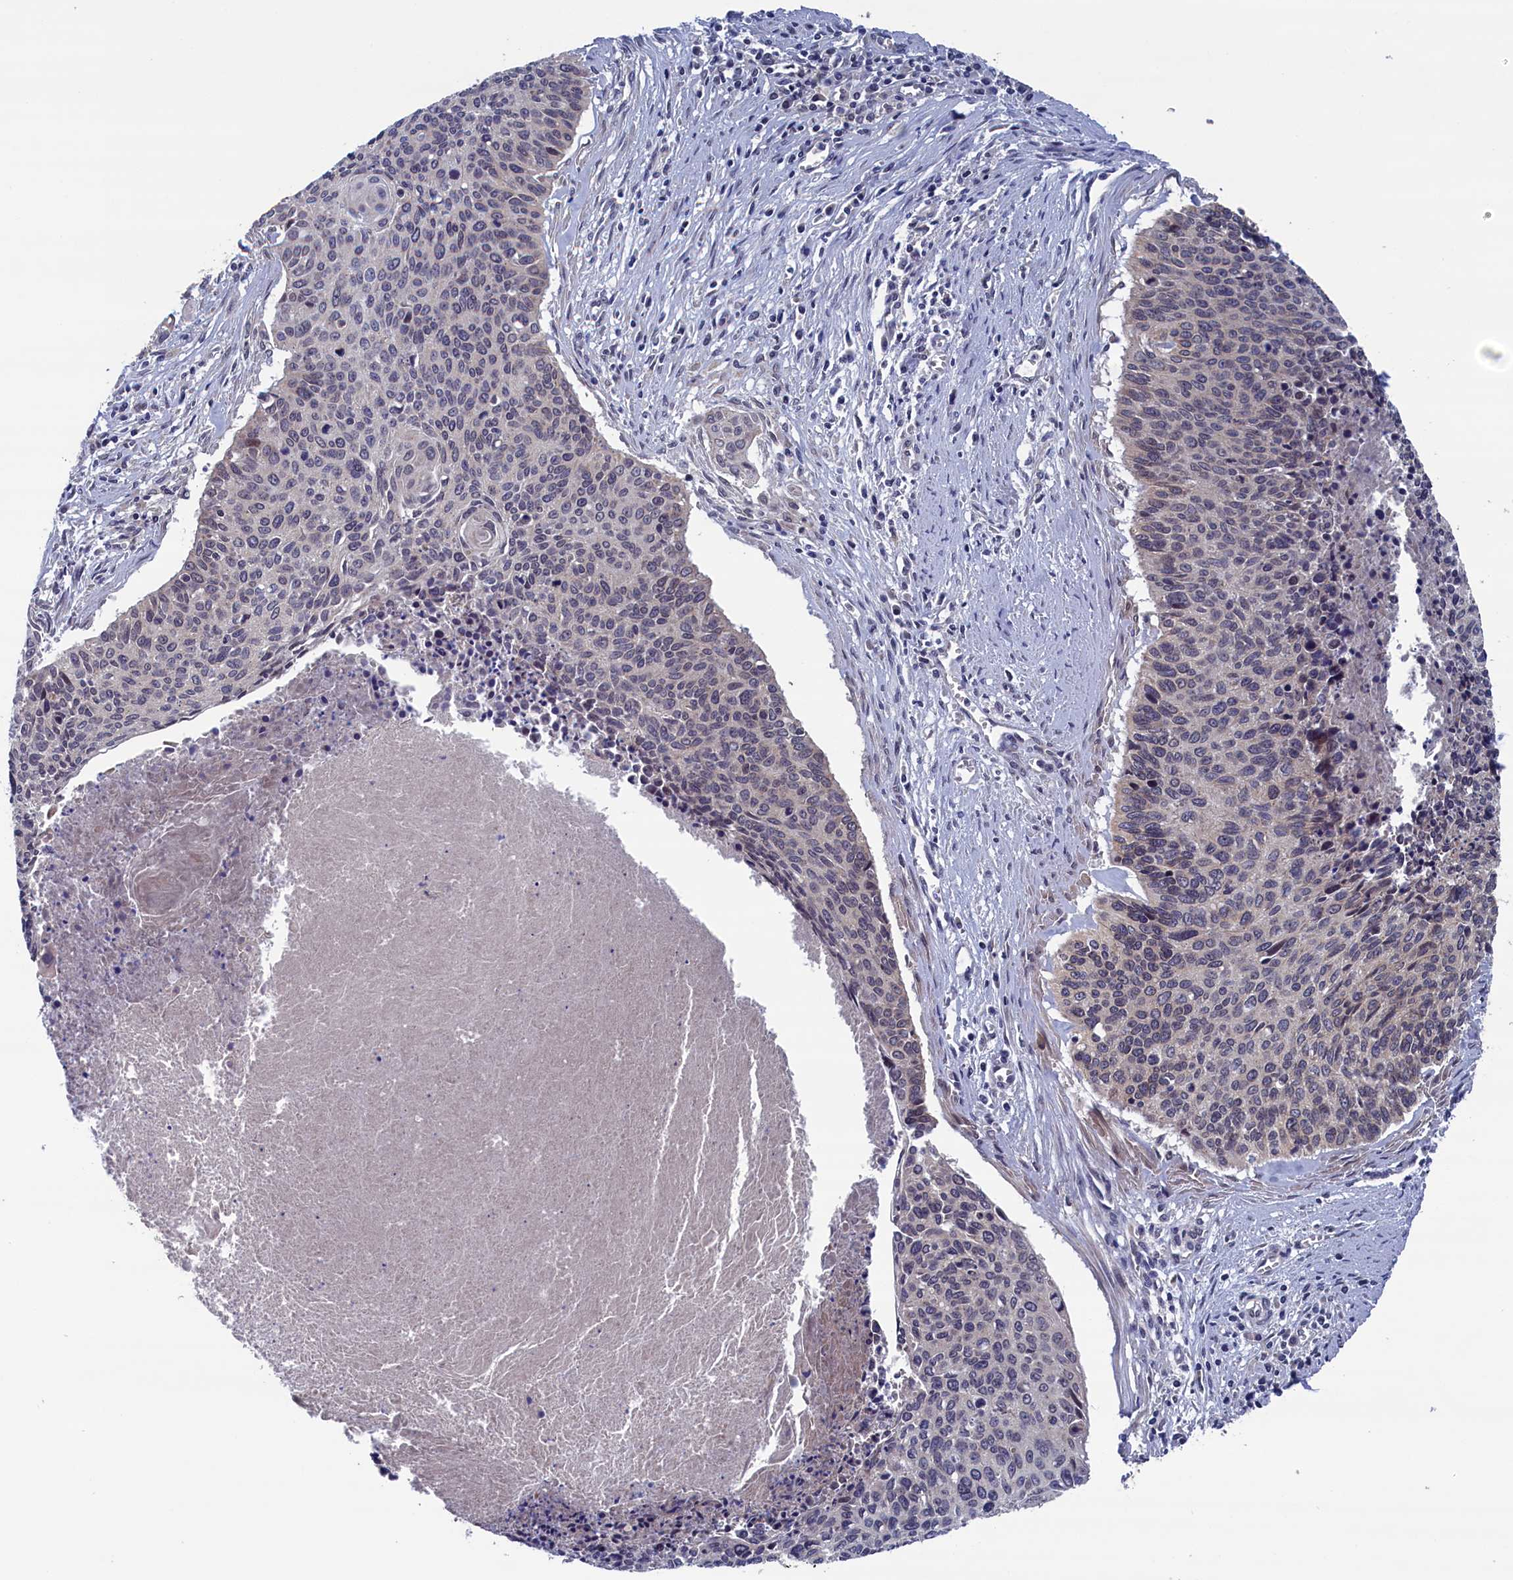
{"staining": {"intensity": "weak", "quantity": "25%-75%", "location": "cytoplasmic/membranous"}, "tissue": "cervical cancer", "cell_type": "Tumor cells", "image_type": "cancer", "snomed": [{"axis": "morphology", "description": "Squamous cell carcinoma, NOS"}, {"axis": "topography", "description": "Cervix"}], "caption": "Approximately 25%-75% of tumor cells in human cervical cancer (squamous cell carcinoma) reveal weak cytoplasmic/membranous protein expression as visualized by brown immunohistochemical staining.", "gene": "SPATA13", "patient": {"sex": "female", "age": 55}}